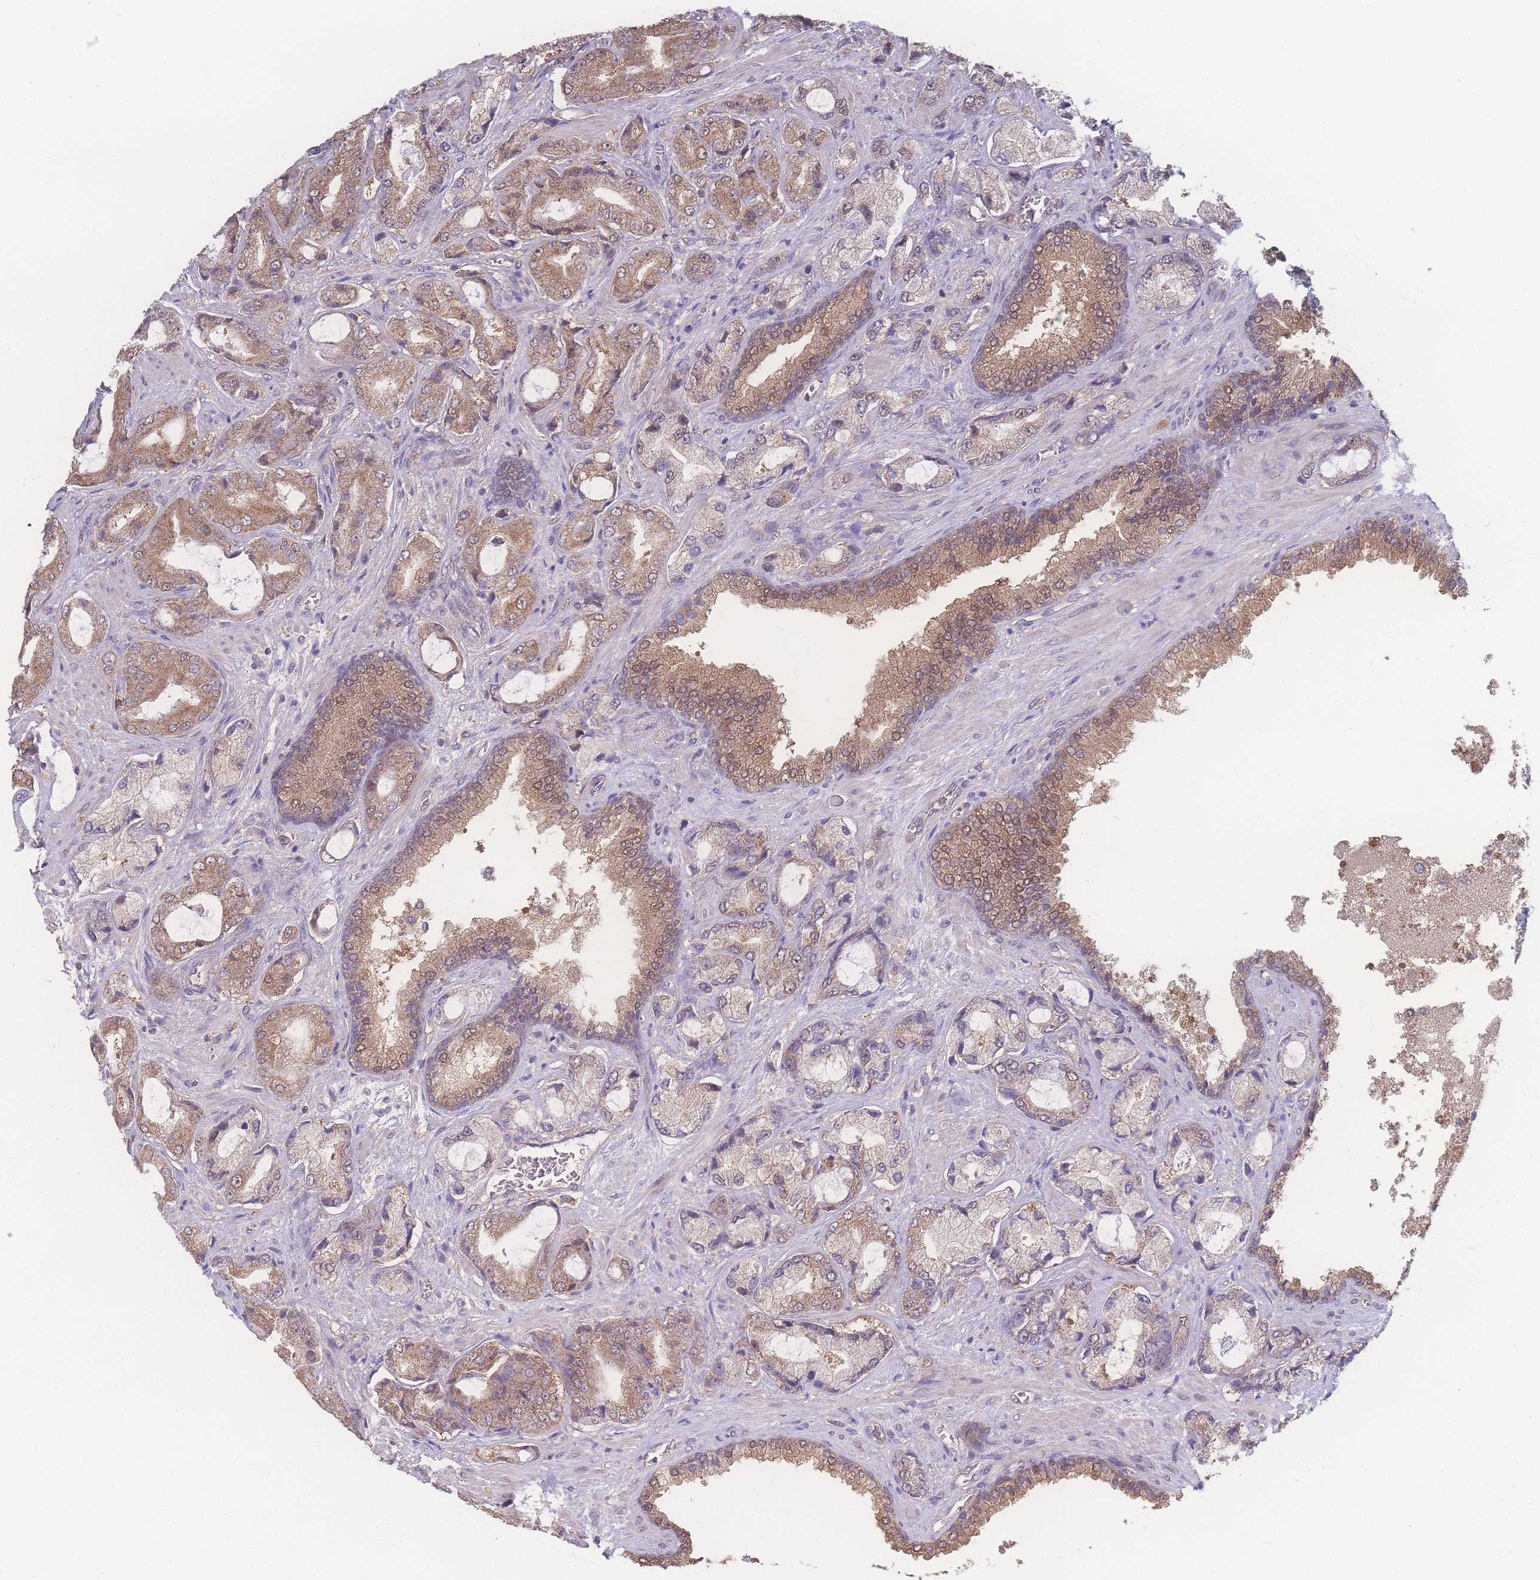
{"staining": {"intensity": "moderate", "quantity": ">75%", "location": "cytoplasmic/membranous"}, "tissue": "prostate cancer", "cell_type": "Tumor cells", "image_type": "cancer", "snomed": [{"axis": "morphology", "description": "Adenocarcinoma, High grade"}, {"axis": "topography", "description": "Prostate"}], "caption": "An image of human prostate adenocarcinoma (high-grade) stained for a protein shows moderate cytoplasmic/membranous brown staining in tumor cells.", "gene": "GIPR", "patient": {"sex": "male", "age": 68}}